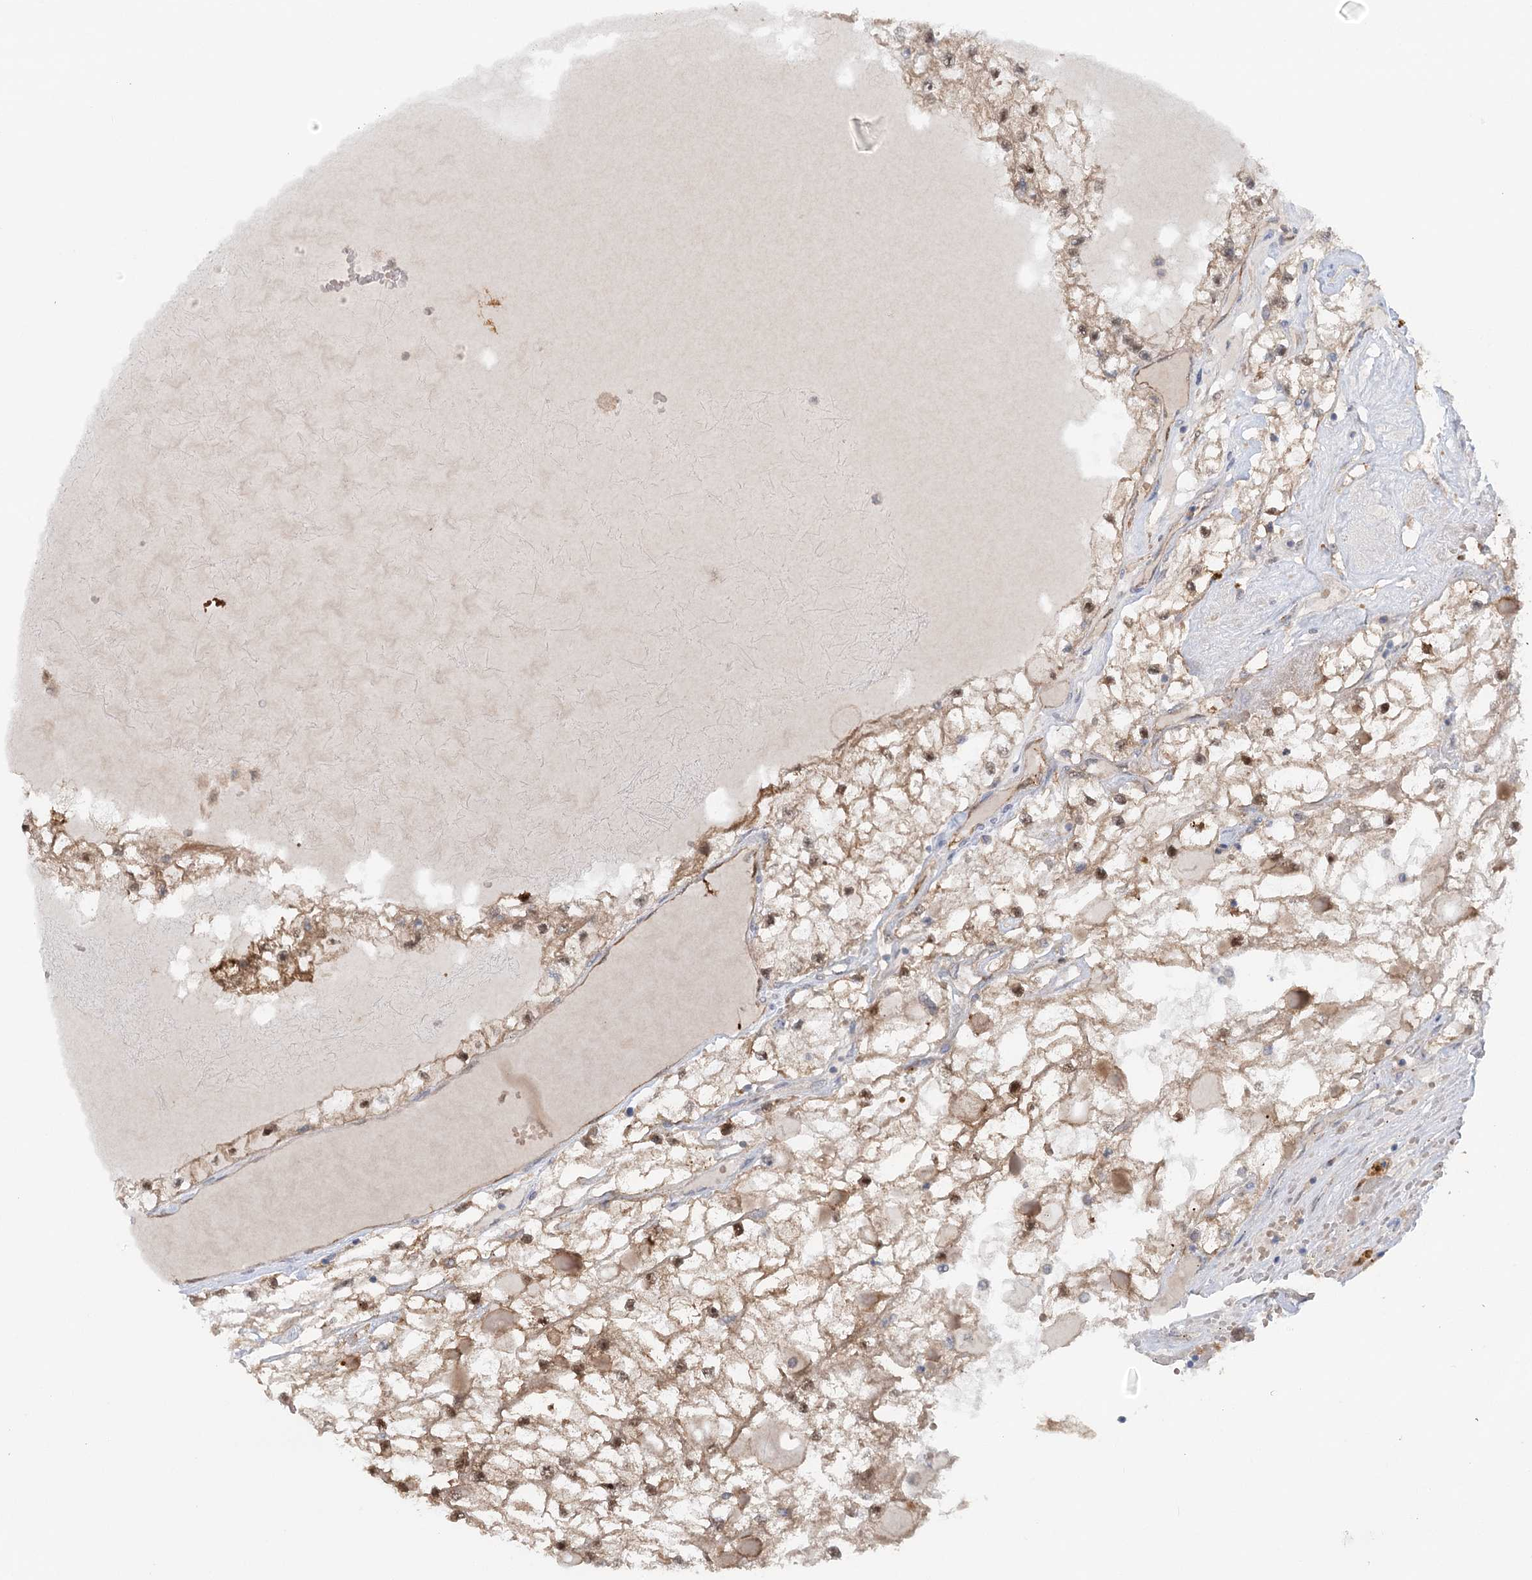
{"staining": {"intensity": "weak", "quantity": ">75%", "location": "cytoplasmic/membranous,nuclear"}, "tissue": "renal cancer", "cell_type": "Tumor cells", "image_type": "cancer", "snomed": [{"axis": "morphology", "description": "Adenocarcinoma, NOS"}, {"axis": "topography", "description": "Kidney"}], "caption": "Immunohistochemical staining of human renal cancer (adenocarcinoma) demonstrates low levels of weak cytoplasmic/membranous and nuclear staining in about >75% of tumor cells.", "gene": "GBE1", "patient": {"sex": "male", "age": 68}}